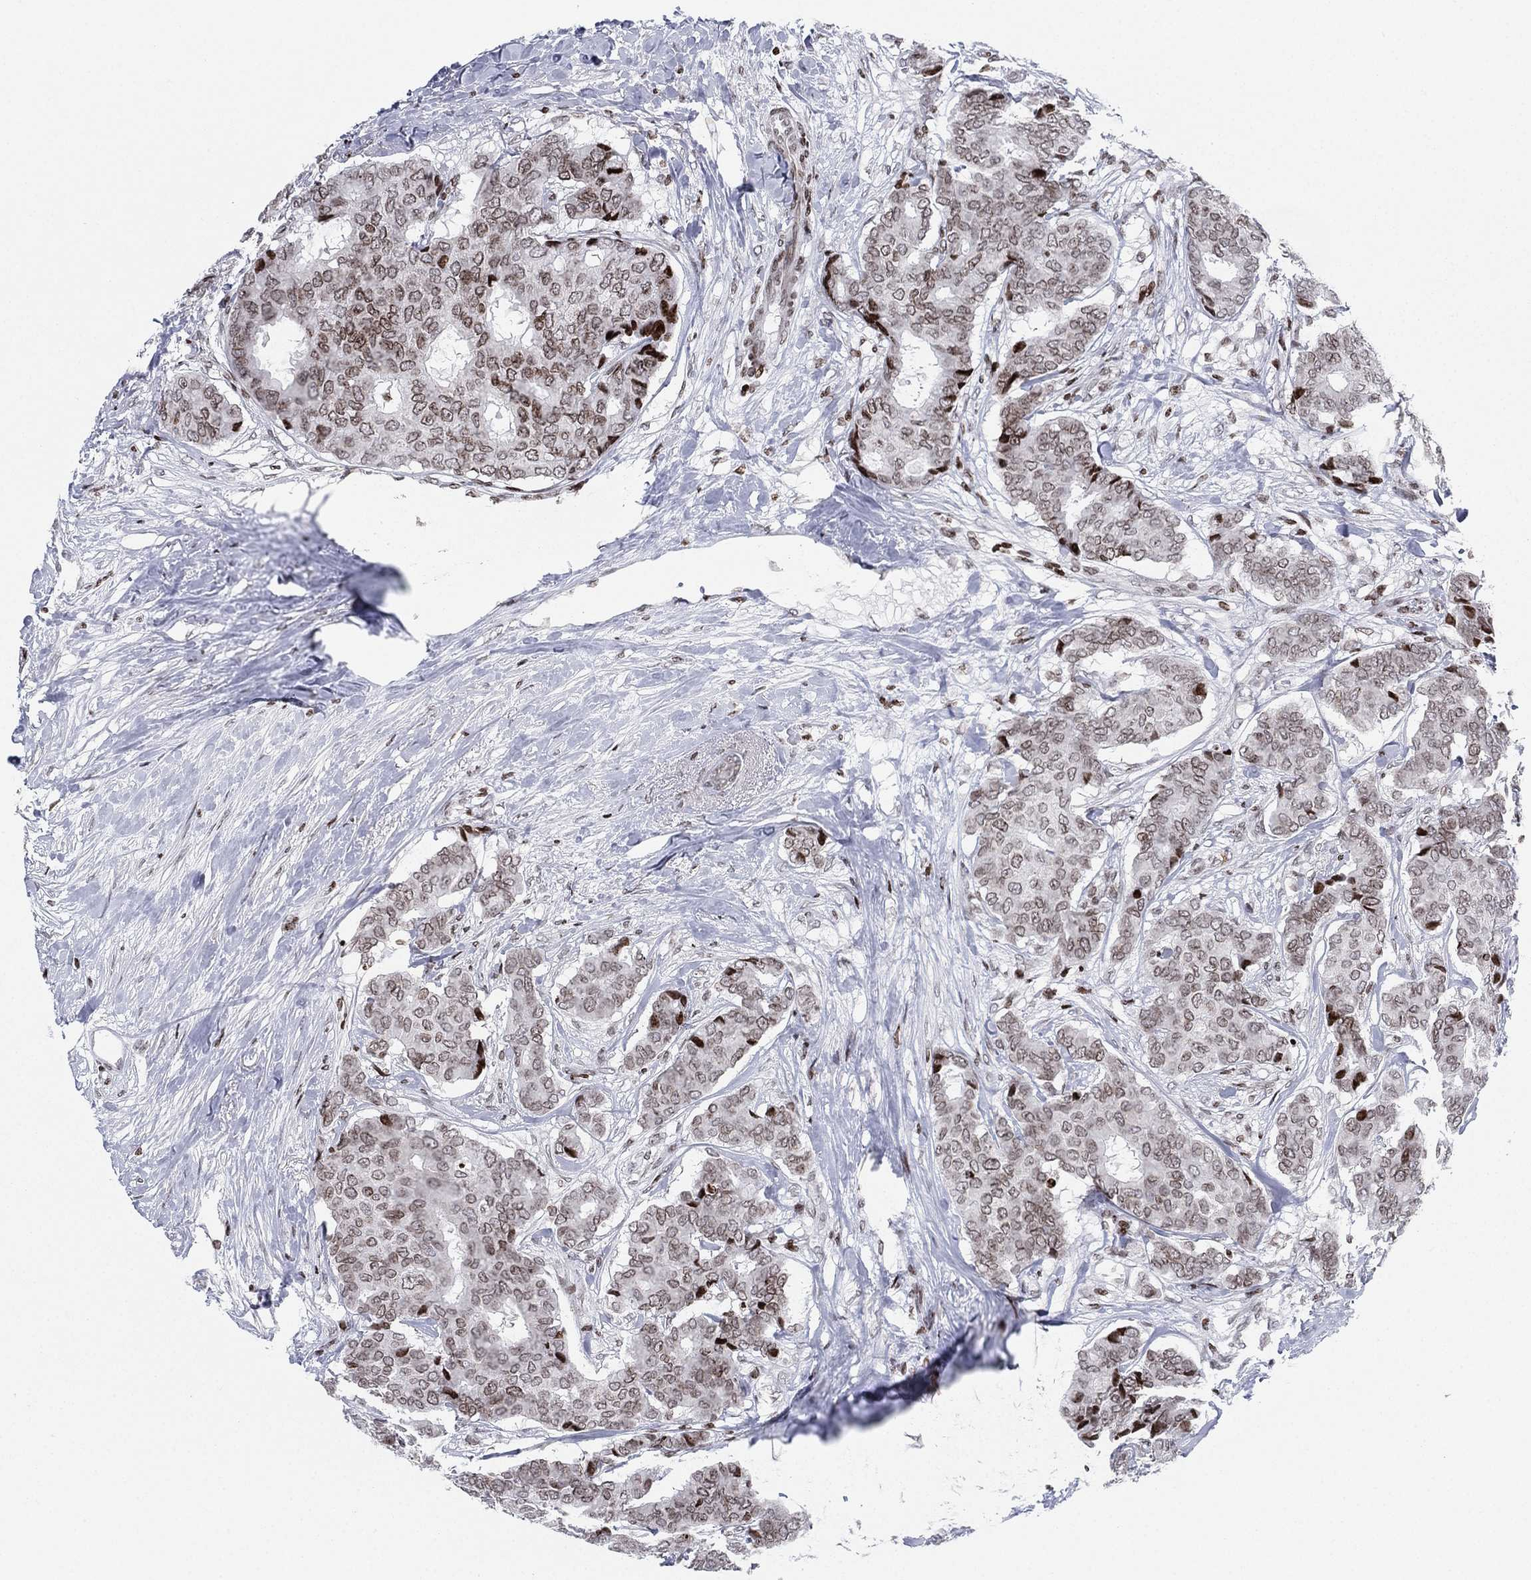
{"staining": {"intensity": "weak", "quantity": "25%-75%", "location": "nuclear"}, "tissue": "breast cancer", "cell_type": "Tumor cells", "image_type": "cancer", "snomed": [{"axis": "morphology", "description": "Duct carcinoma"}, {"axis": "topography", "description": "Breast"}], "caption": "Brown immunohistochemical staining in breast cancer (invasive ductal carcinoma) displays weak nuclear positivity in about 25%-75% of tumor cells.", "gene": "MFSD14A", "patient": {"sex": "female", "age": 75}}